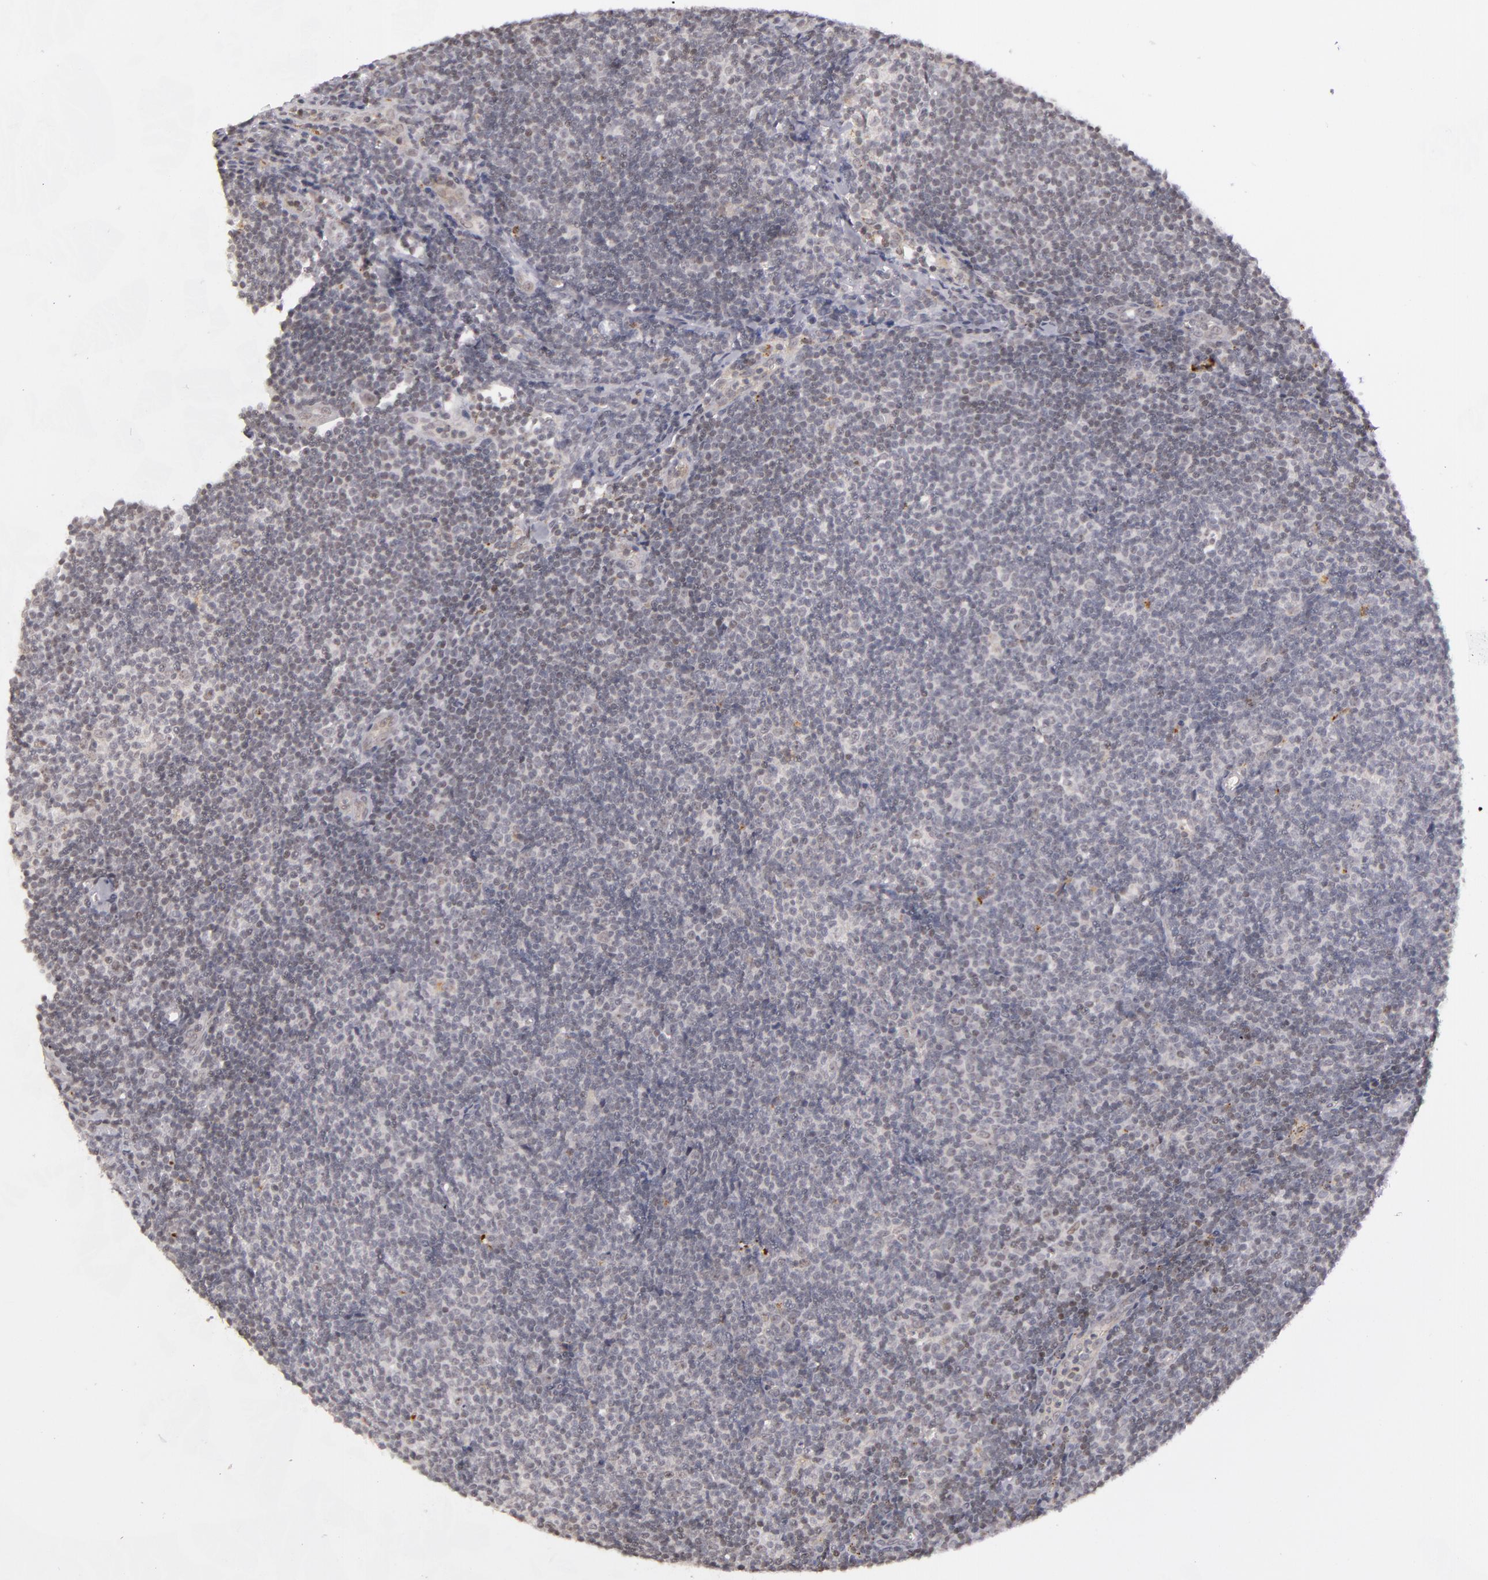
{"staining": {"intensity": "negative", "quantity": "none", "location": "none"}, "tissue": "lymphoma", "cell_type": "Tumor cells", "image_type": "cancer", "snomed": [{"axis": "morphology", "description": "Malignant lymphoma, non-Hodgkin's type, Low grade"}, {"axis": "topography", "description": "Lymph node"}], "caption": "High magnification brightfield microscopy of lymphoma stained with DAB (3,3'-diaminobenzidine) (brown) and counterstained with hematoxylin (blue): tumor cells show no significant expression. (Brightfield microscopy of DAB (3,3'-diaminobenzidine) immunohistochemistry (IHC) at high magnification).", "gene": "RRP7A", "patient": {"sex": "male", "age": 49}}